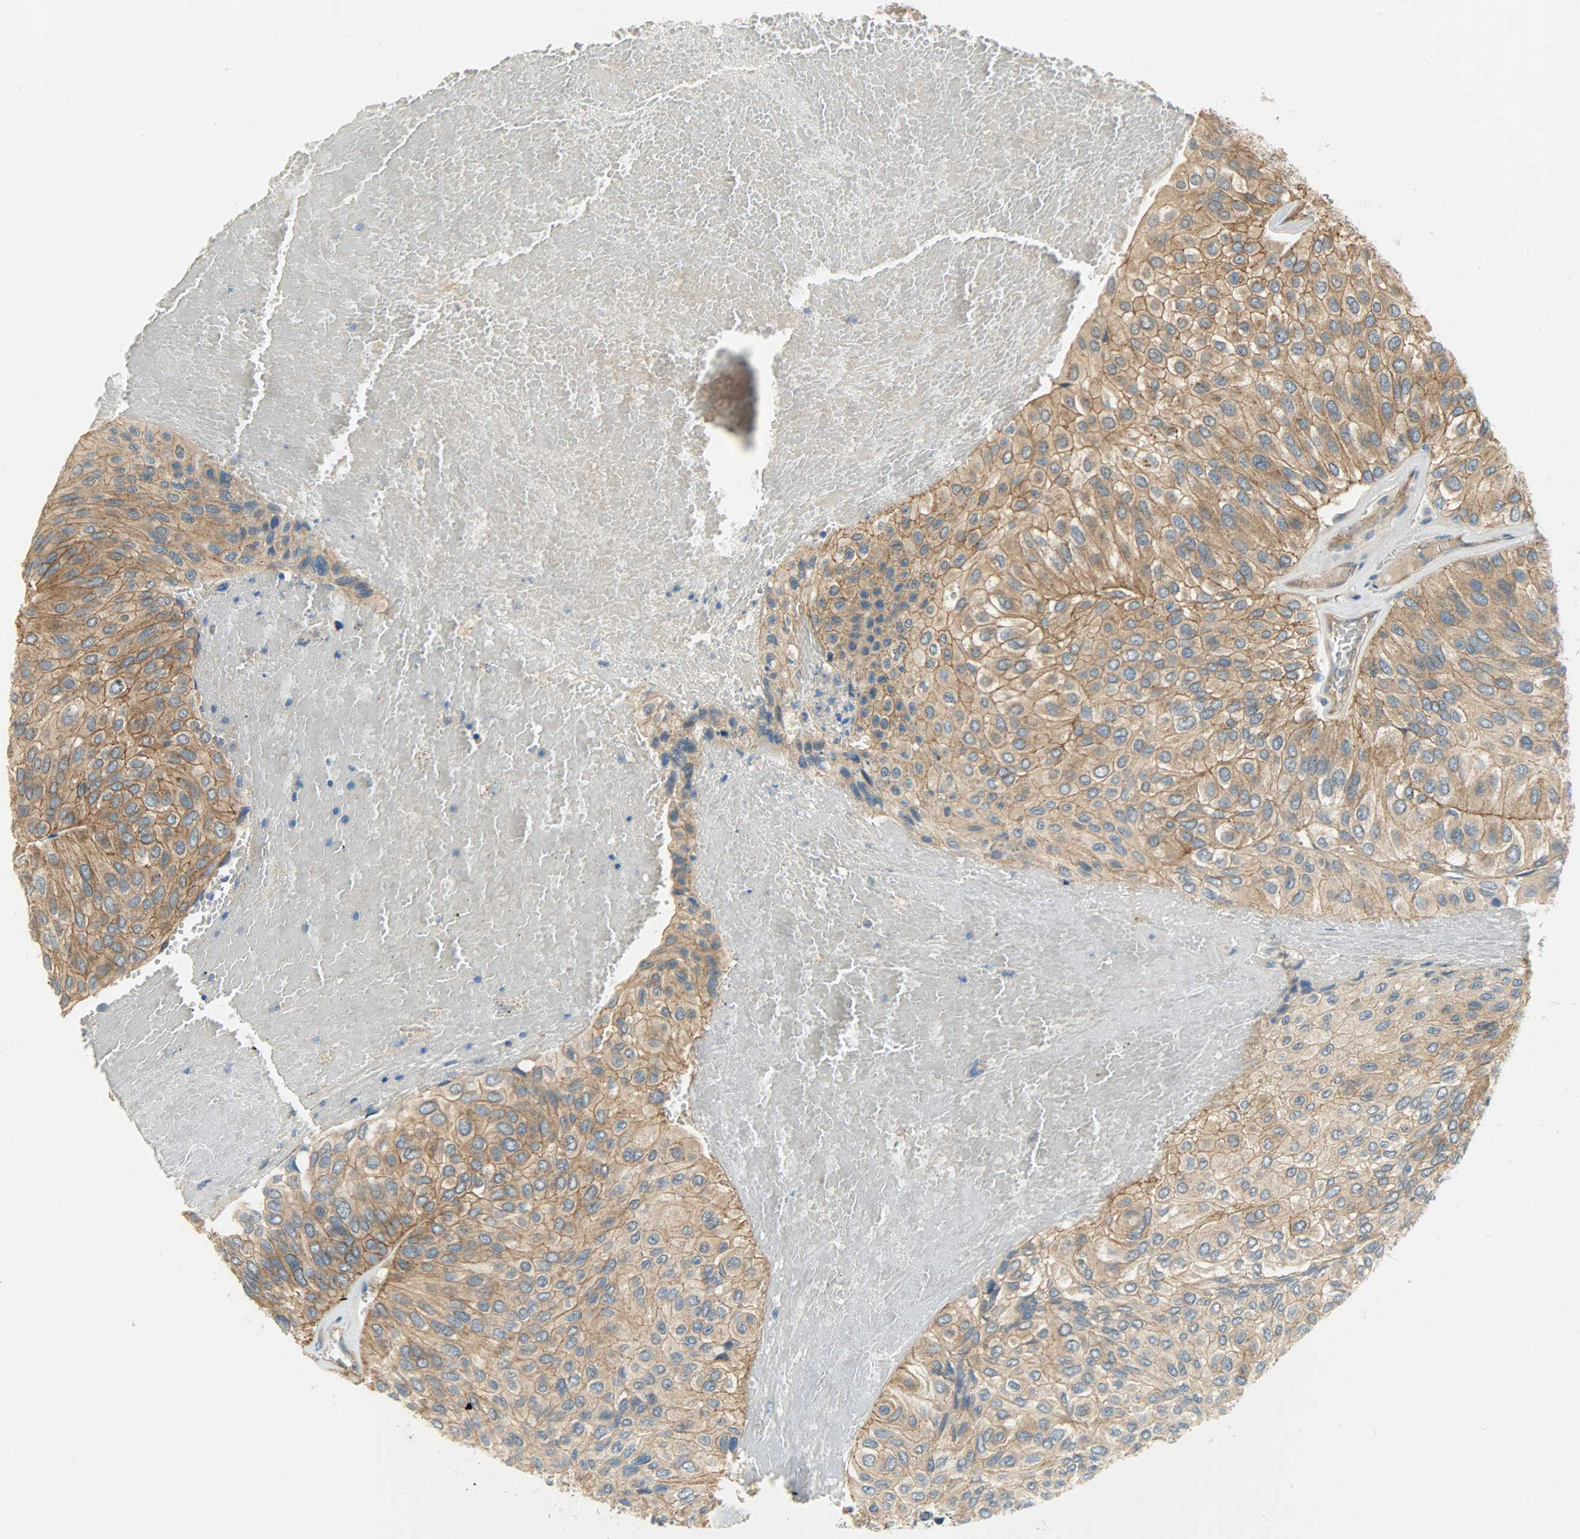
{"staining": {"intensity": "moderate", "quantity": ">75%", "location": "cytoplasmic/membranous"}, "tissue": "urothelial cancer", "cell_type": "Tumor cells", "image_type": "cancer", "snomed": [{"axis": "morphology", "description": "Urothelial carcinoma, High grade"}, {"axis": "topography", "description": "Urinary bladder"}], "caption": "Immunohistochemistry staining of urothelial cancer, which displays medium levels of moderate cytoplasmic/membranous staining in approximately >75% of tumor cells indicating moderate cytoplasmic/membranous protein positivity. The staining was performed using DAB (brown) for protein detection and nuclei were counterstained in hematoxylin (blue).", "gene": "KIAA1217", "patient": {"sex": "male", "age": 66}}